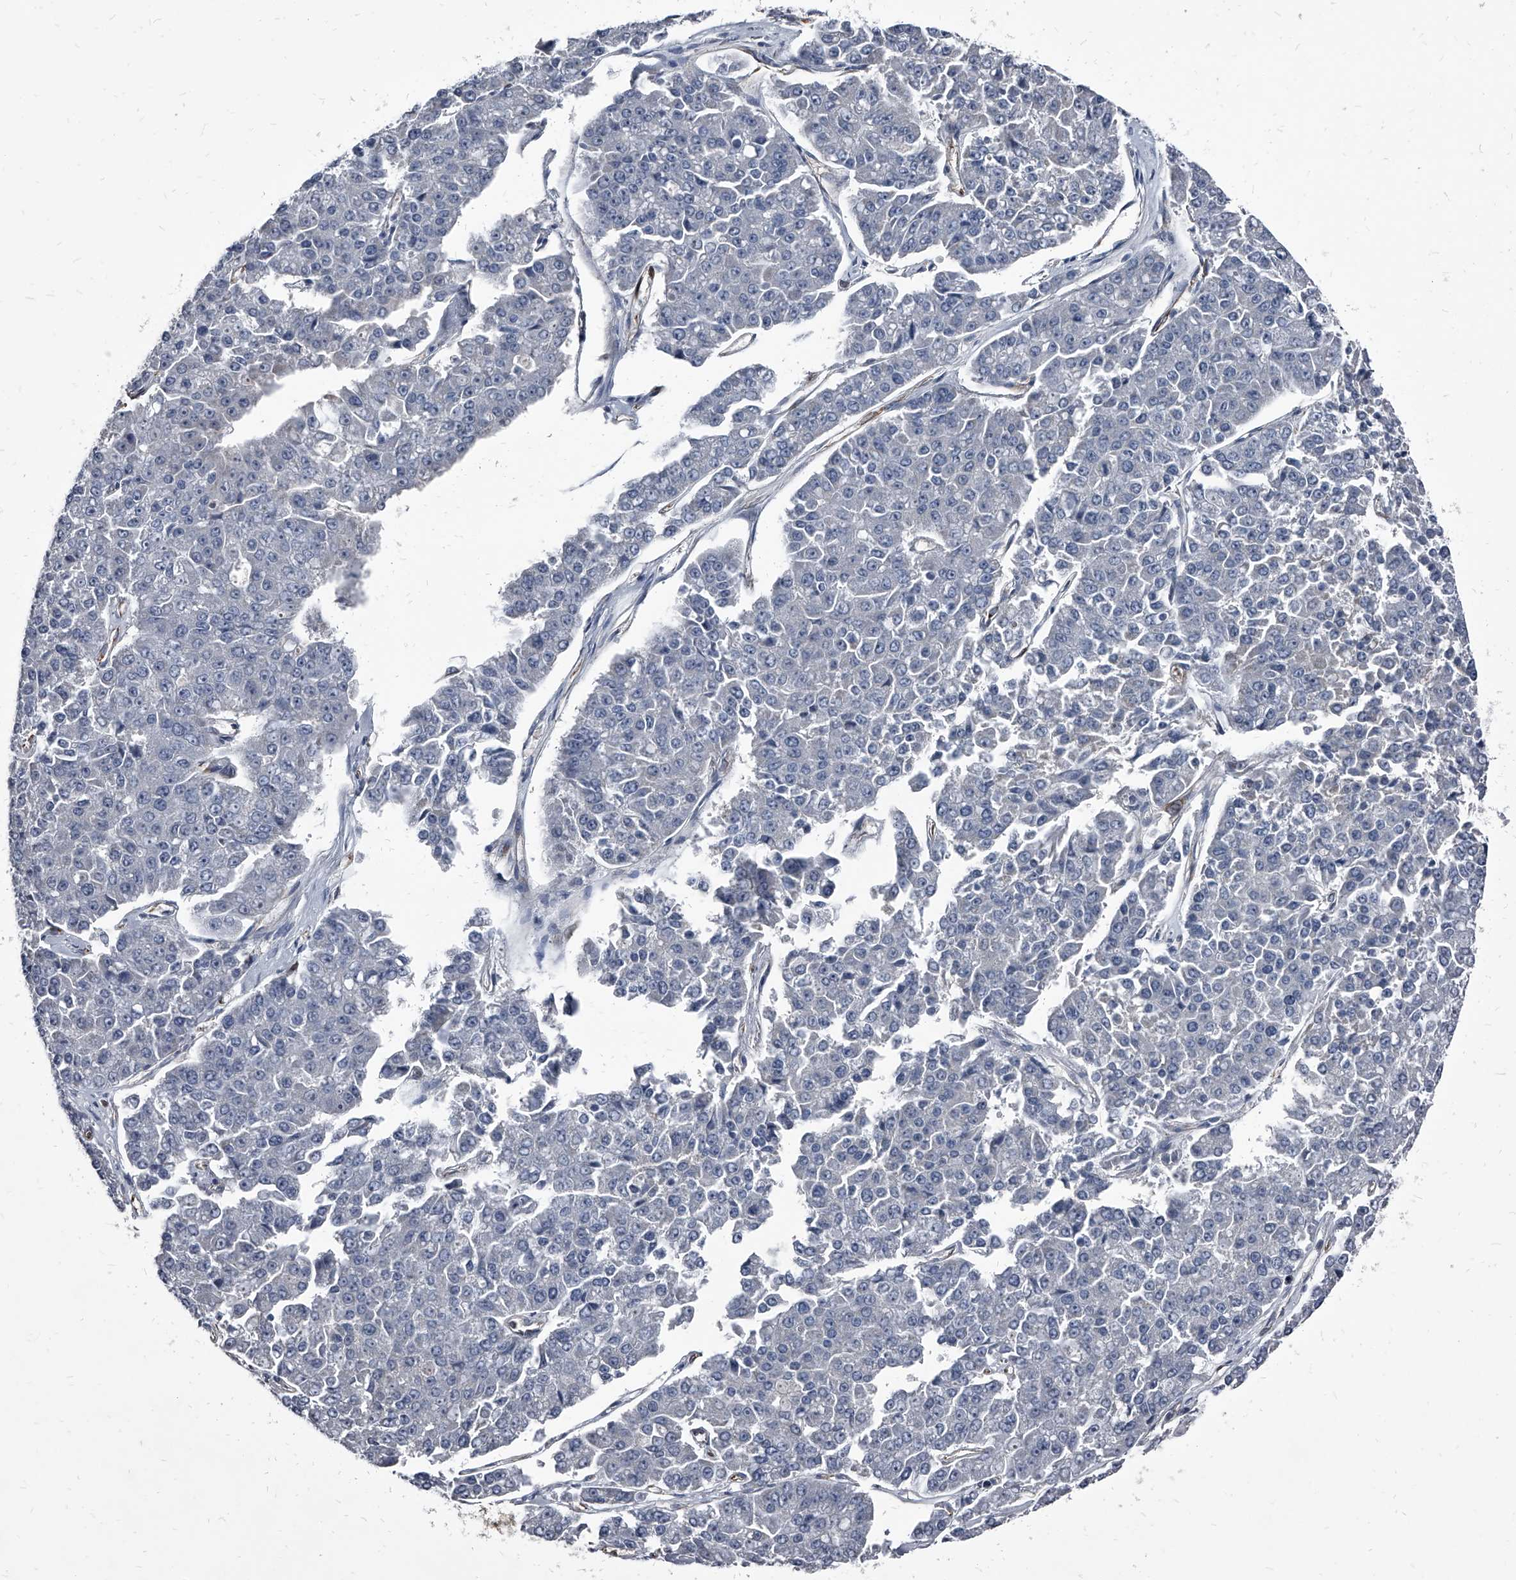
{"staining": {"intensity": "negative", "quantity": "none", "location": "none"}, "tissue": "pancreatic cancer", "cell_type": "Tumor cells", "image_type": "cancer", "snomed": [{"axis": "morphology", "description": "Adenocarcinoma, NOS"}, {"axis": "topography", "description": "Pancreas"}], "caption": "High magnification brightfield microscopy of adenocarcinoma (pancreatic) stained with DAB (brown) and counterstained with hematoxylin (blue): tumor cells show no significant expression.", "gene": "PGLYRP3", "patient": {"sex": "male", "age": 50}}